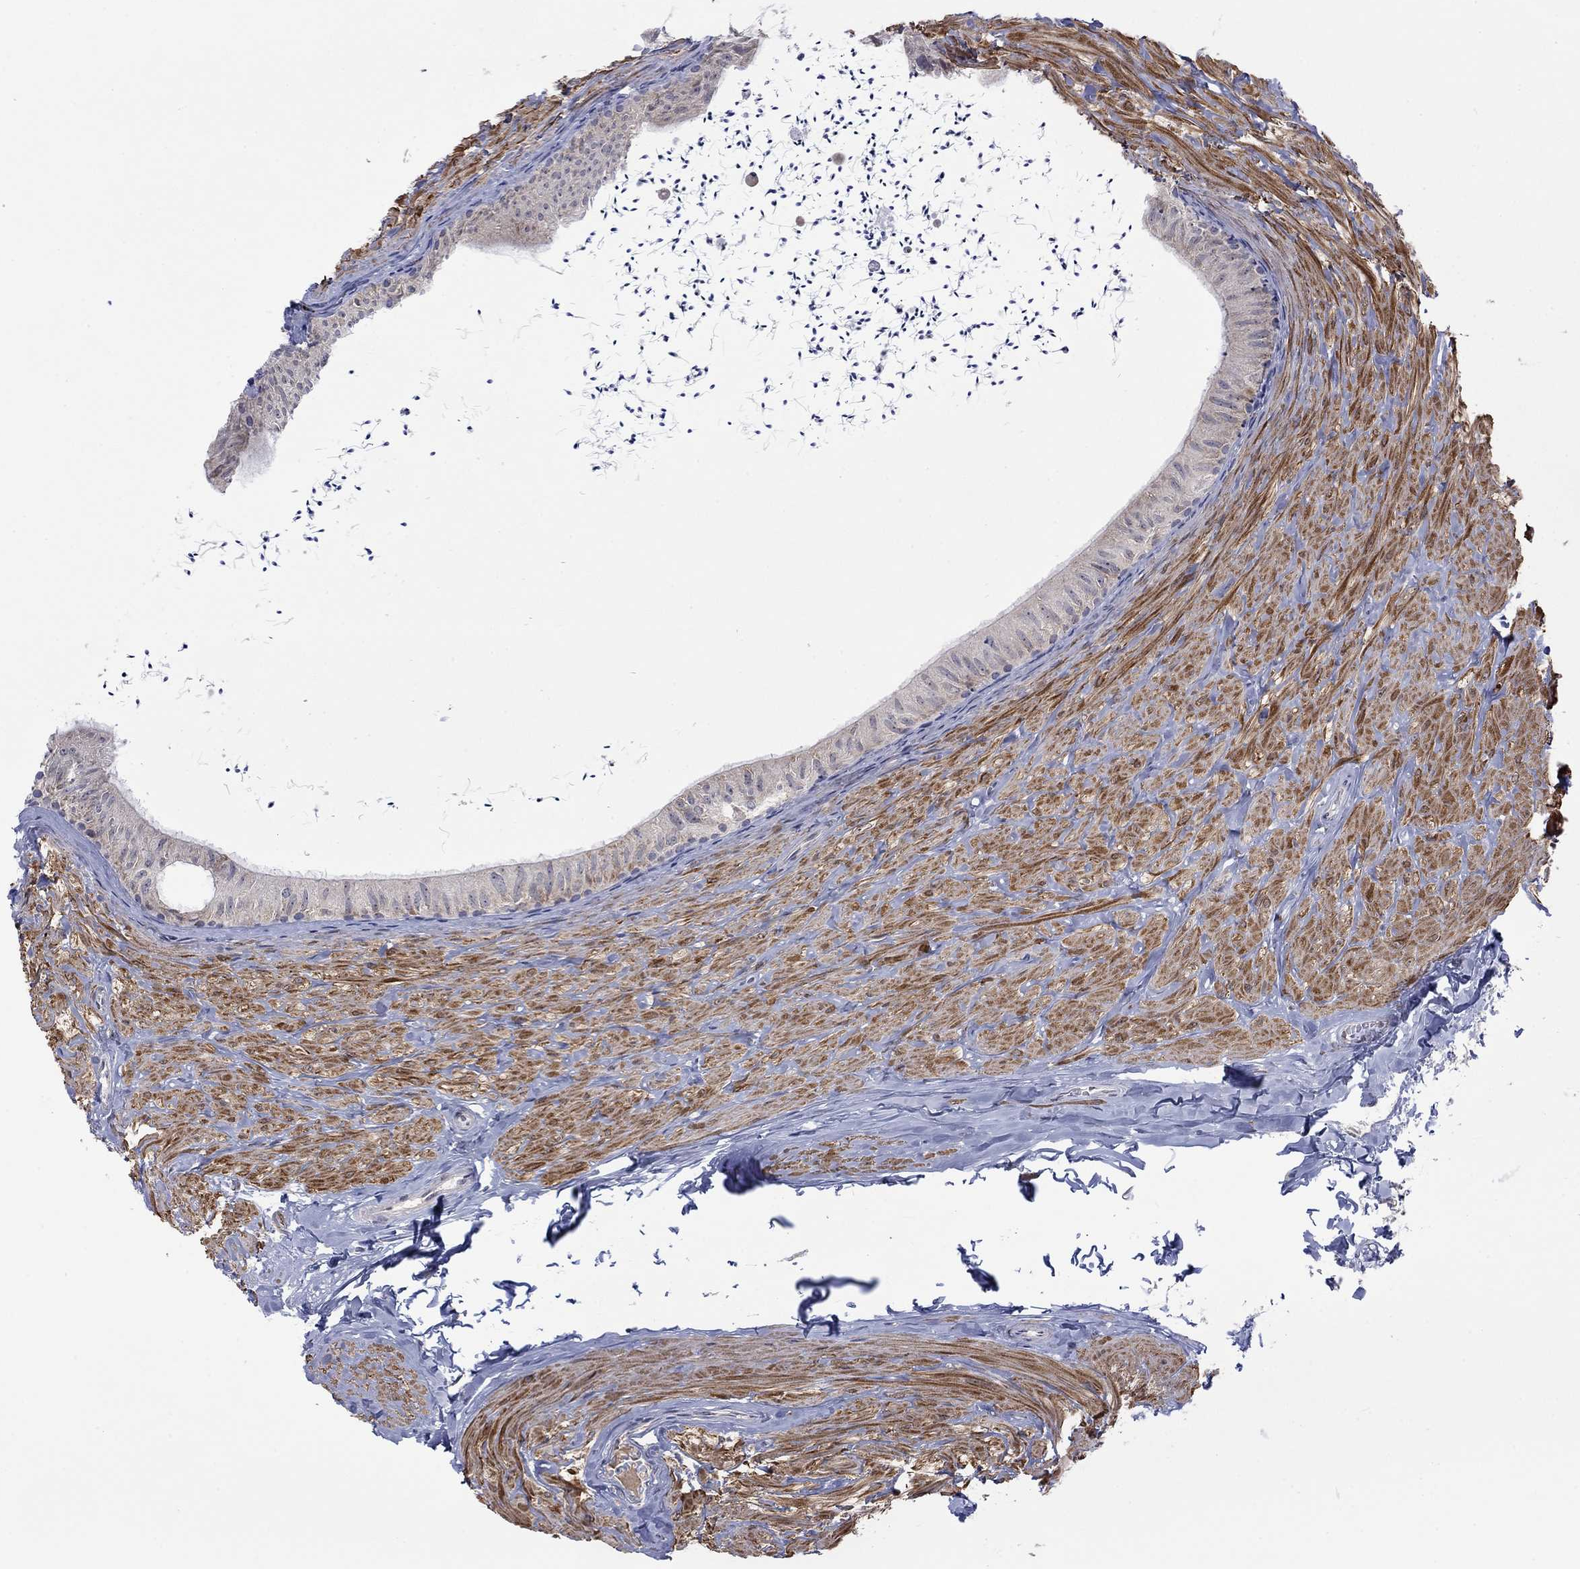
{"staining": {"intensity": "negative", "quantity": "none", "location": "none"}, "tissue": "epididymis", "cell_type": "Glandular cells", "image_type": "normal", "snomed": [{"axis": "morphology", "description": "Normal tissue, NOS"}, {"axis": "topography", "description": "Epididymis"}], "caption": "An immunohistochemistry histopathology image of normal epididymis is shown. There is no staining in glandular cells of epididymis.", "gene": "MTRFR", "patient": {"sex": "male", "age": 32}}